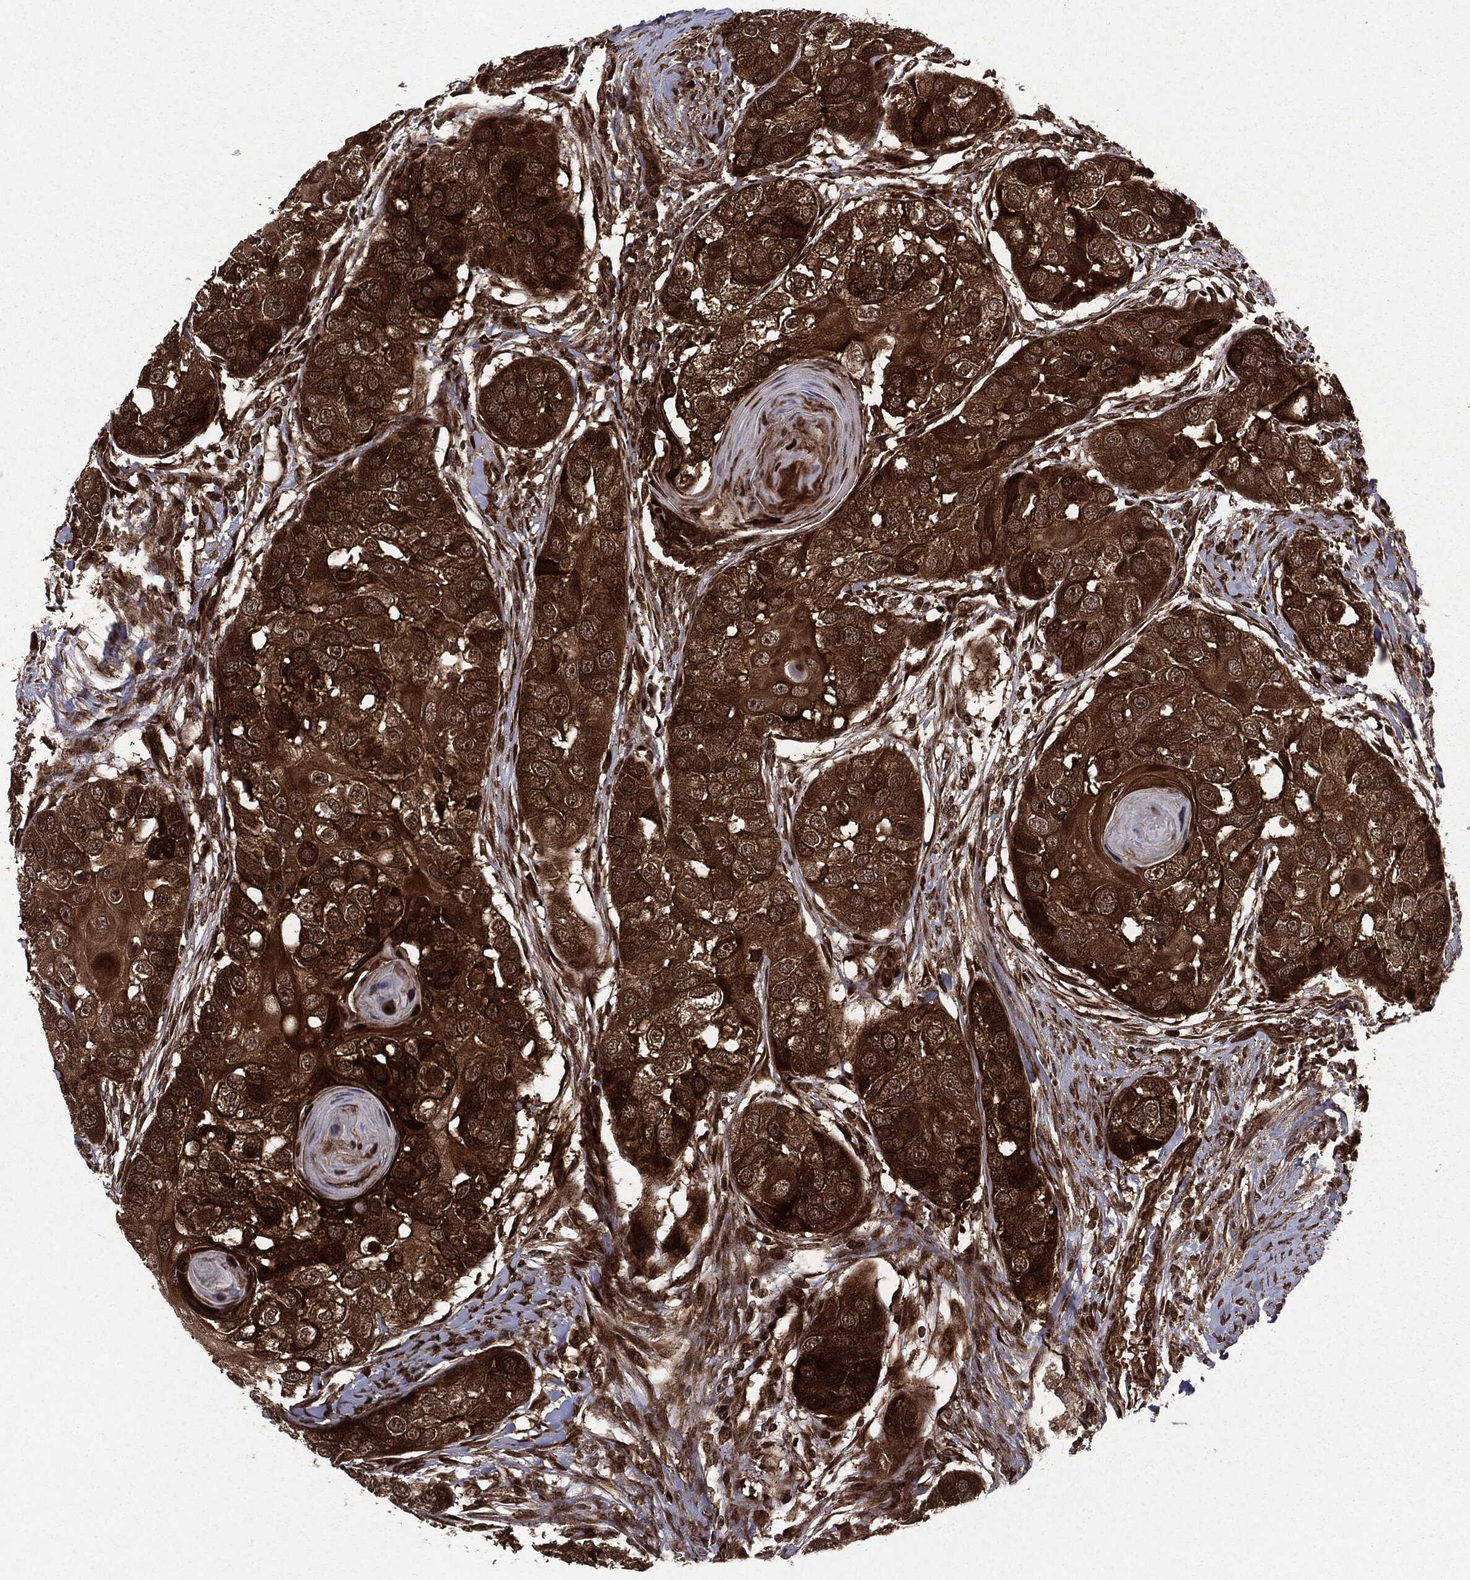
{"staining": {"intensity": "strong", "quantity": ">75%", "location": "cytoplasmic/membranous"}, "tissue": "head and neck cancer", "cell_type": "Tumor cells", "image_type": "cancer", "snomed": [{"axis": "morphology", "description": "Normal tissue, NOS"}, {"axis": "morphology", "description": "Squamous cell carcinoma, NOS"}, {"axis": "topography", "description": "Skeletal muscle"}, {"axis": "topography", "description": "Head-Neck"}], "caption": "Head and neck squamous cell carcinoma was stained to show a protein in brown. There is high levels of strong cytoplasmic/membranous staining in about >75% of tumor cells.", "gene": "OTUB1", "patient": {"sex": "male", "age": 51}}